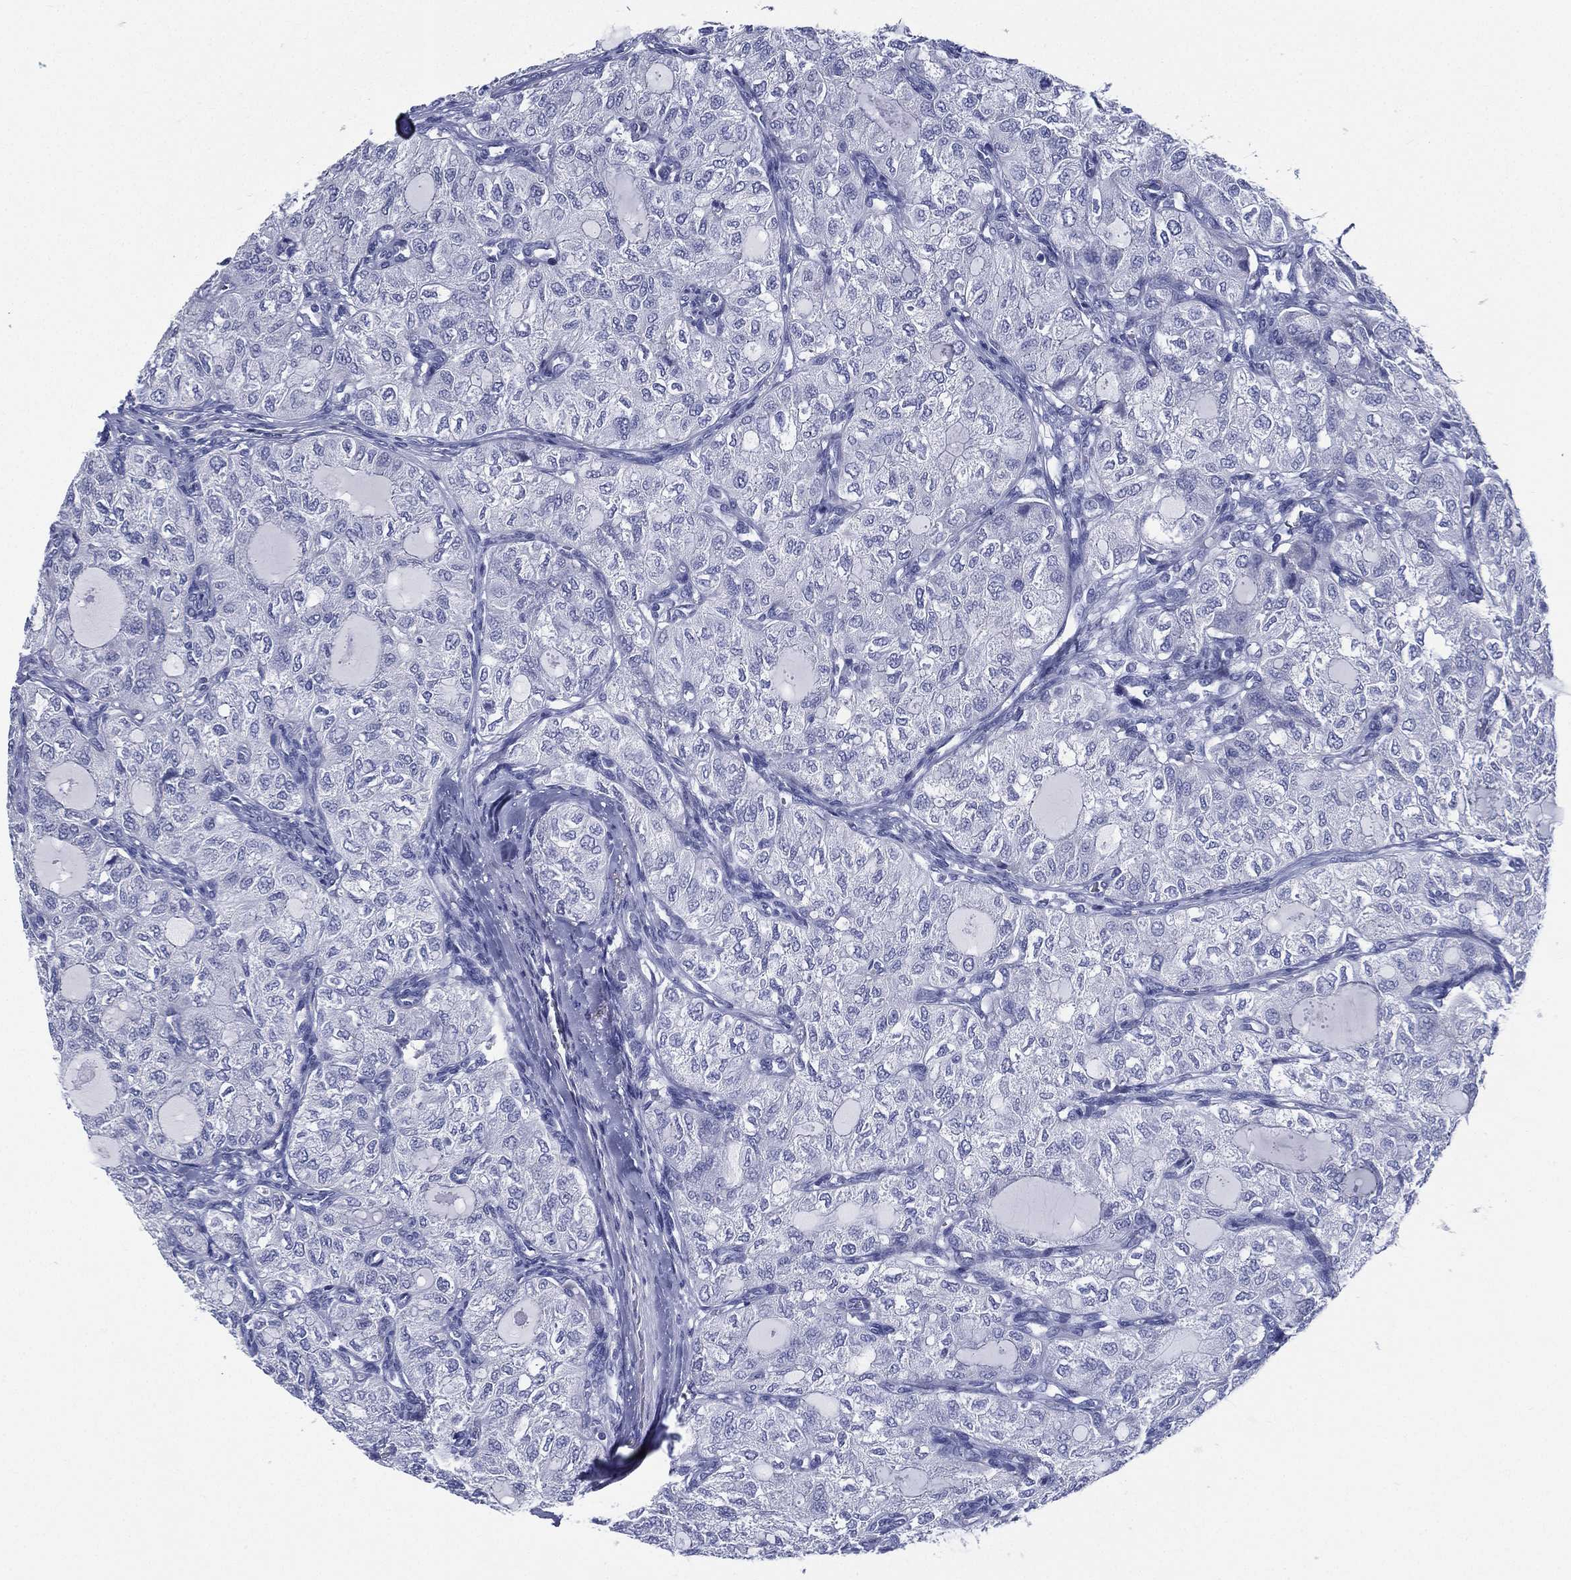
{"staining": {"intensity": "negative", "quantity": "none", "location": "none"}, "tissue": "thyroid cancer", "cell_type": "Tumor cells", "image_type": "cancer", "snomed": [{"axis": "morphology", "description": "Follicular adenoma carcinoma, NOS"}, {"axis": "topography", "description": "Thyroid gland"}], "caption": "An immunohistochemistry image of thyroid follicular adenoma carcinoma is shown. There is no staining in tumor cells of thyroid follicular adenoma carcinoma. (DAB immunohistochemistry, high magnification).", "gene": "RSPH4A", "patient": {"sex": "male", "age": 75}}